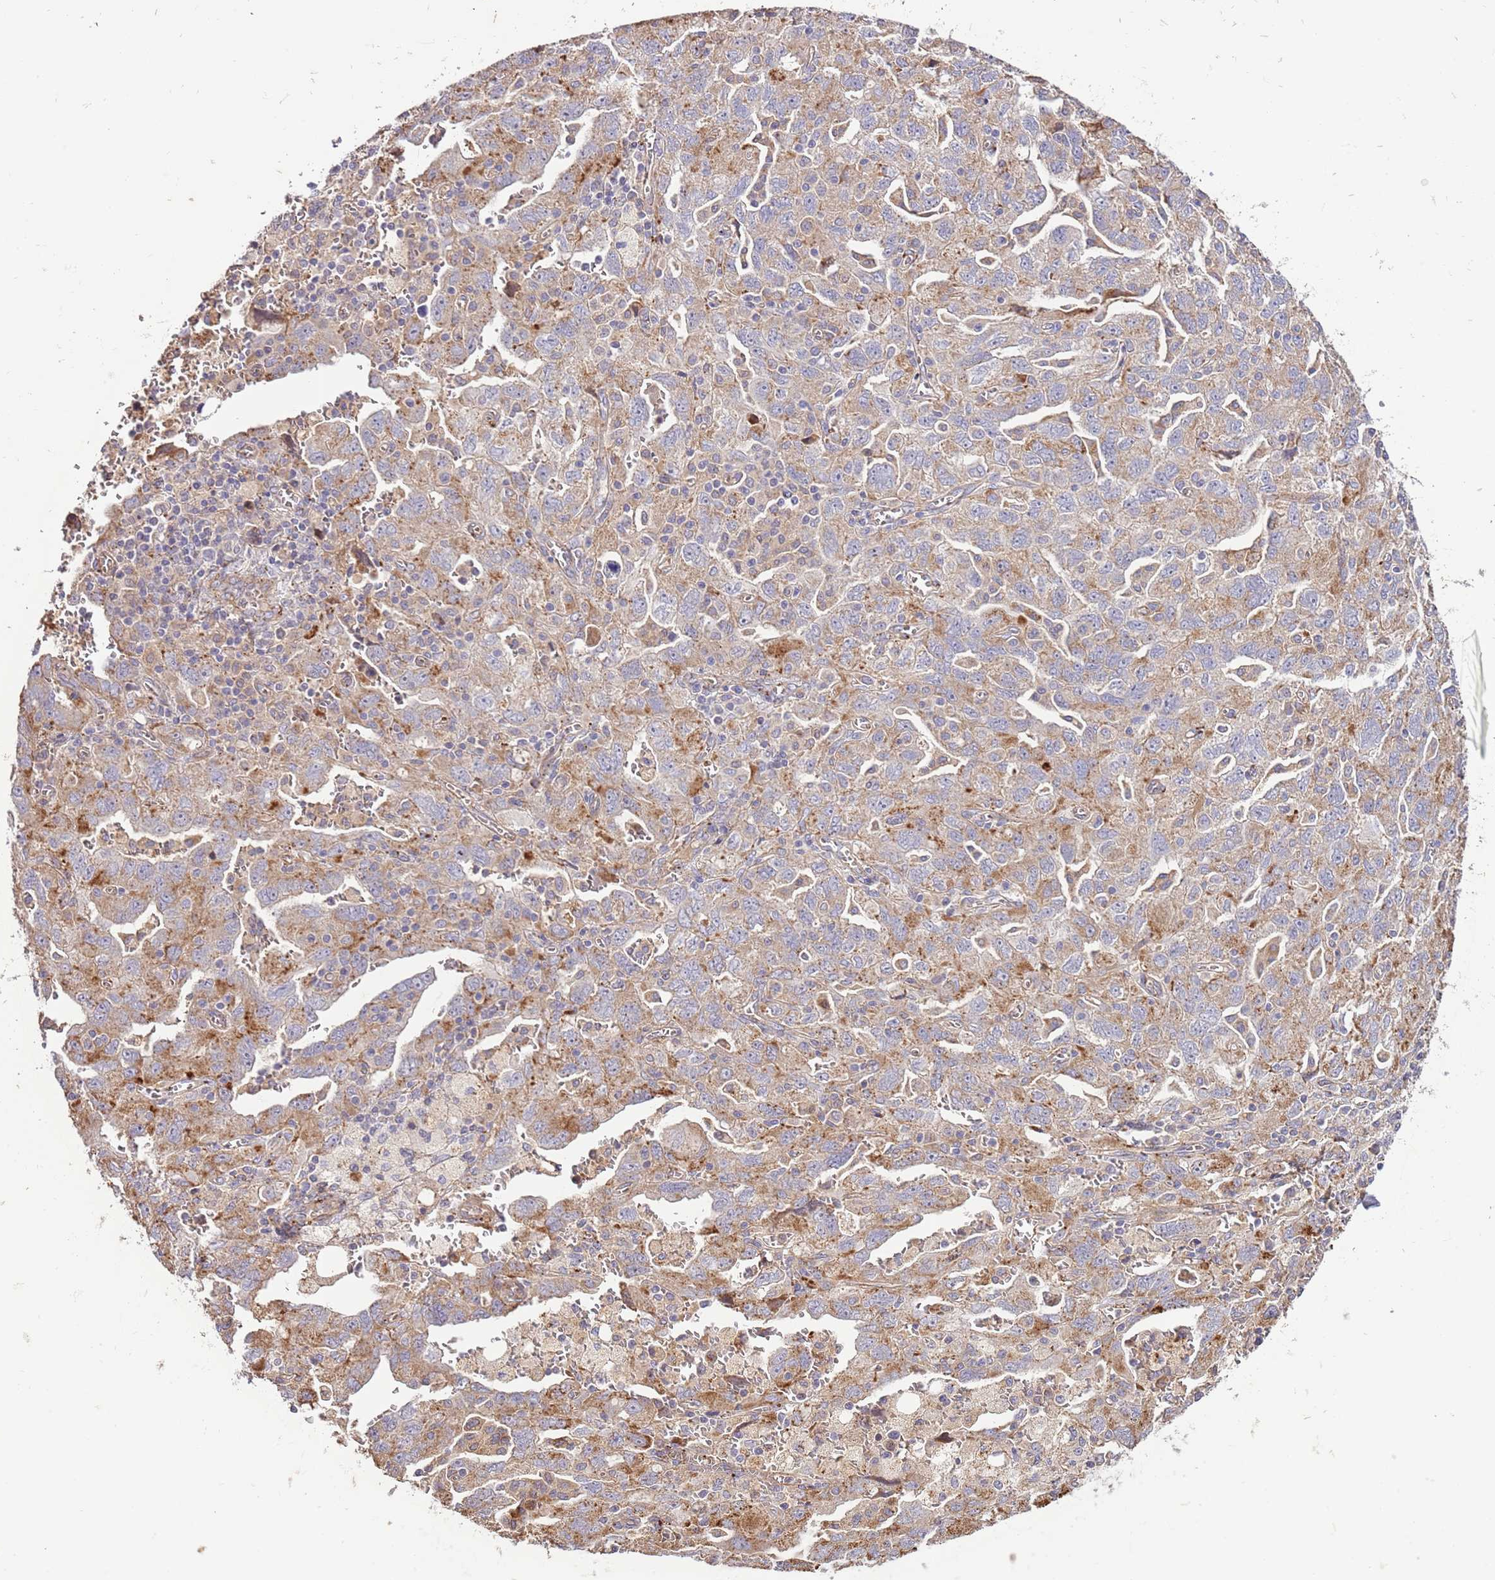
{"staining": {"intensity": "moderate", "quantity": "25%-75%", "location": "cytoplasmic/membranous"}, "tissue": "ovarian cancer", "cell_type": "Tumor cells", "image_type": "cancer", "snomed": [{"axis": "morphology", "description": "Carcinoma, NOS"}, {"axis": "morphology", "description": "Cystadenocarcinoma, serous, NOS"}, {"axis": "topography", "description": "Ovary"}], "caption": "Human carcinoma (ovarian) stained with a protein marker demonstrates moderate staining in tumor cells.", "gene": "DOCK6", "patient": {"sex": "female", "age": 69}}